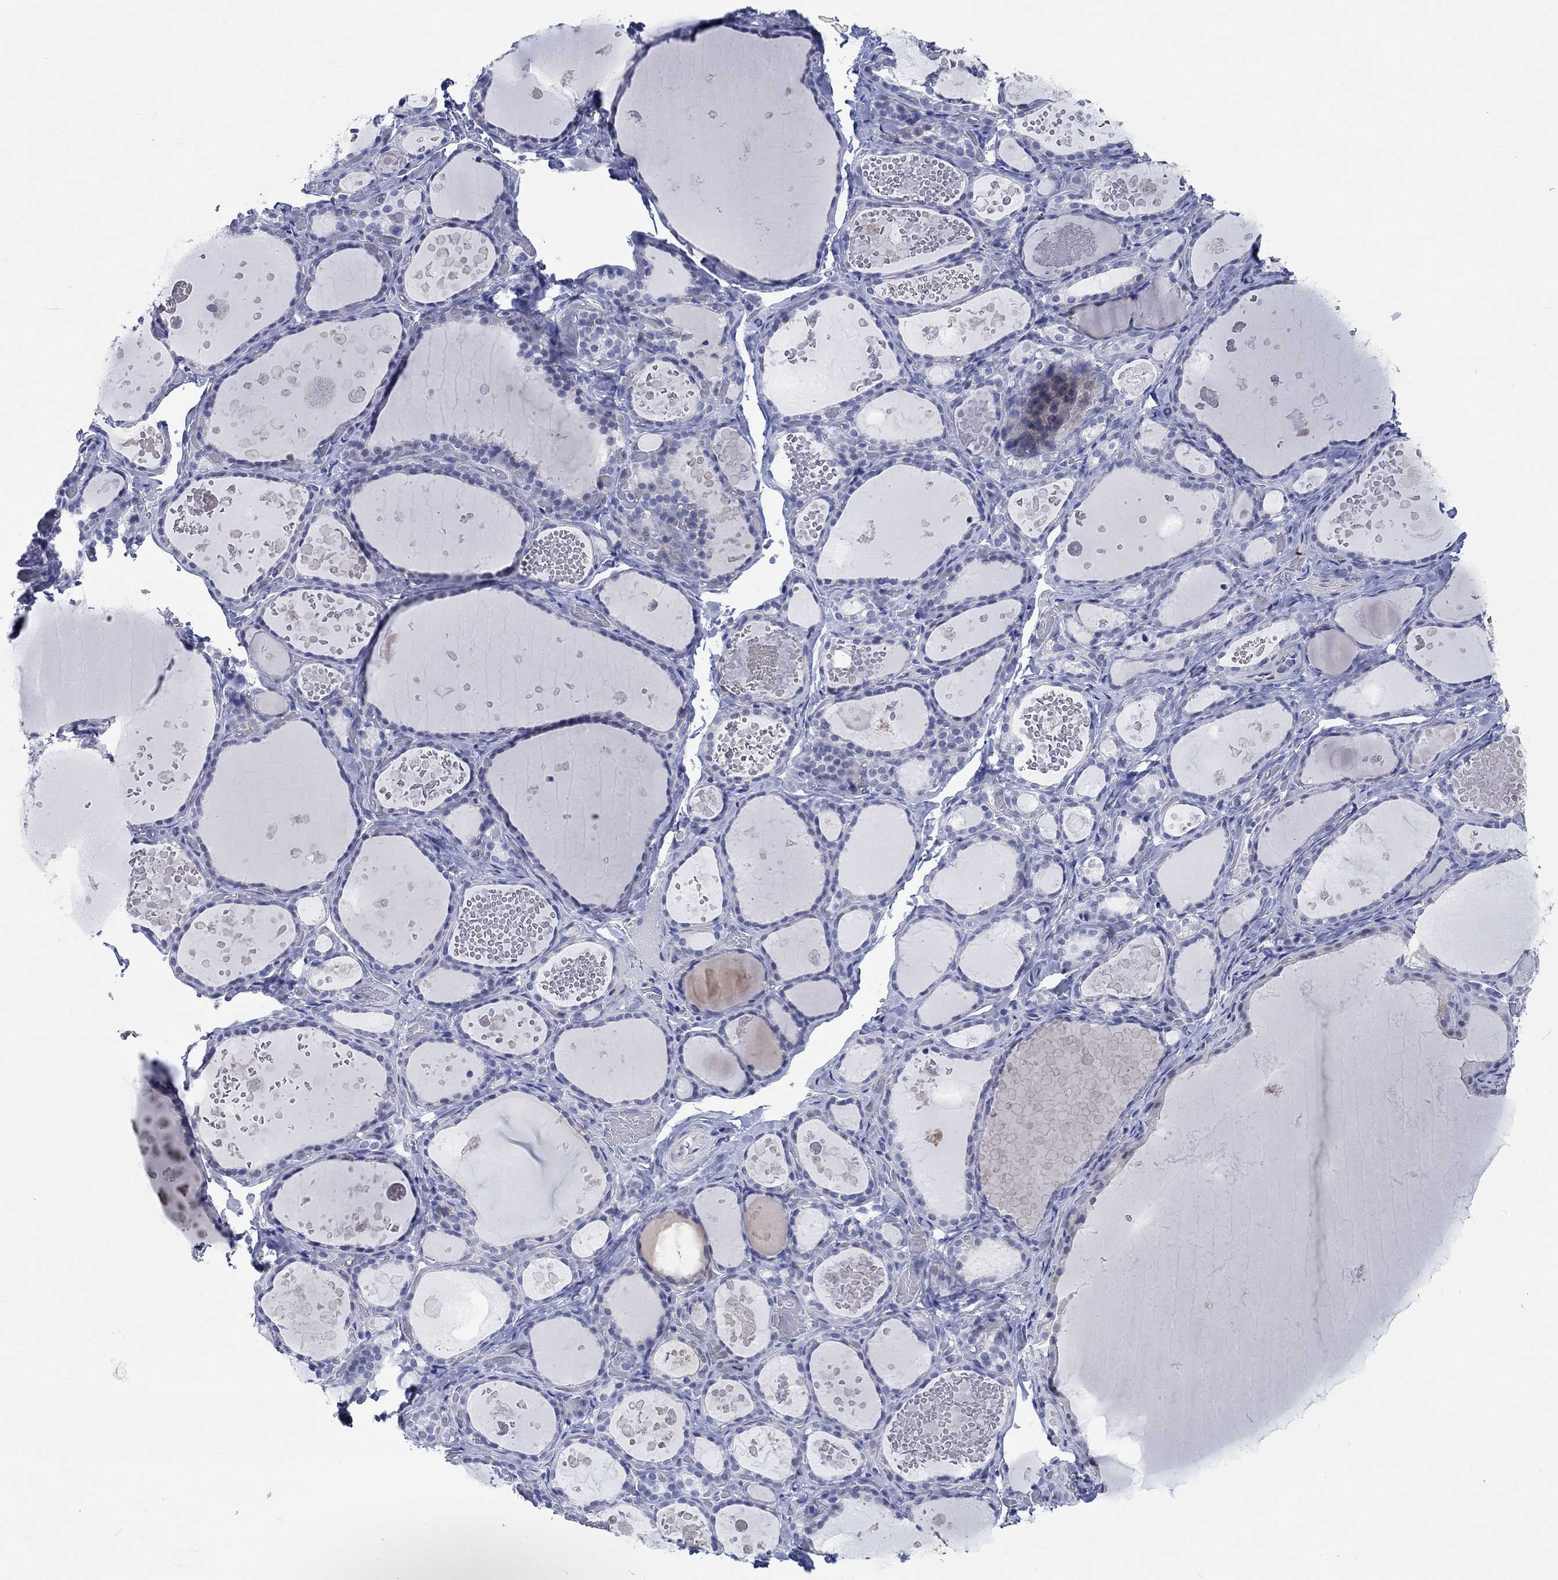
{"staining": {"intensity": "negative", "quantity": "none", "location": "none"}, "tissue": "thyroid gland", "cell_type": "Glandular cells", "image_type": "normal", "snomed": [{"axis": "morphology", "description": "Normal tissue, NOS"}, {"axis": "topography", "description": "Thyroid gland"}], "caption": "The photomicrograph displays no staining of glandular cells in normal thyroid gland. (DAB (3,3'-diaminobenzidine) immunohistochemistry visualized using brightfield microscopy, high magnification).", "gene": "C4orf47", "patient": {"sex": "female", "age": 56}}